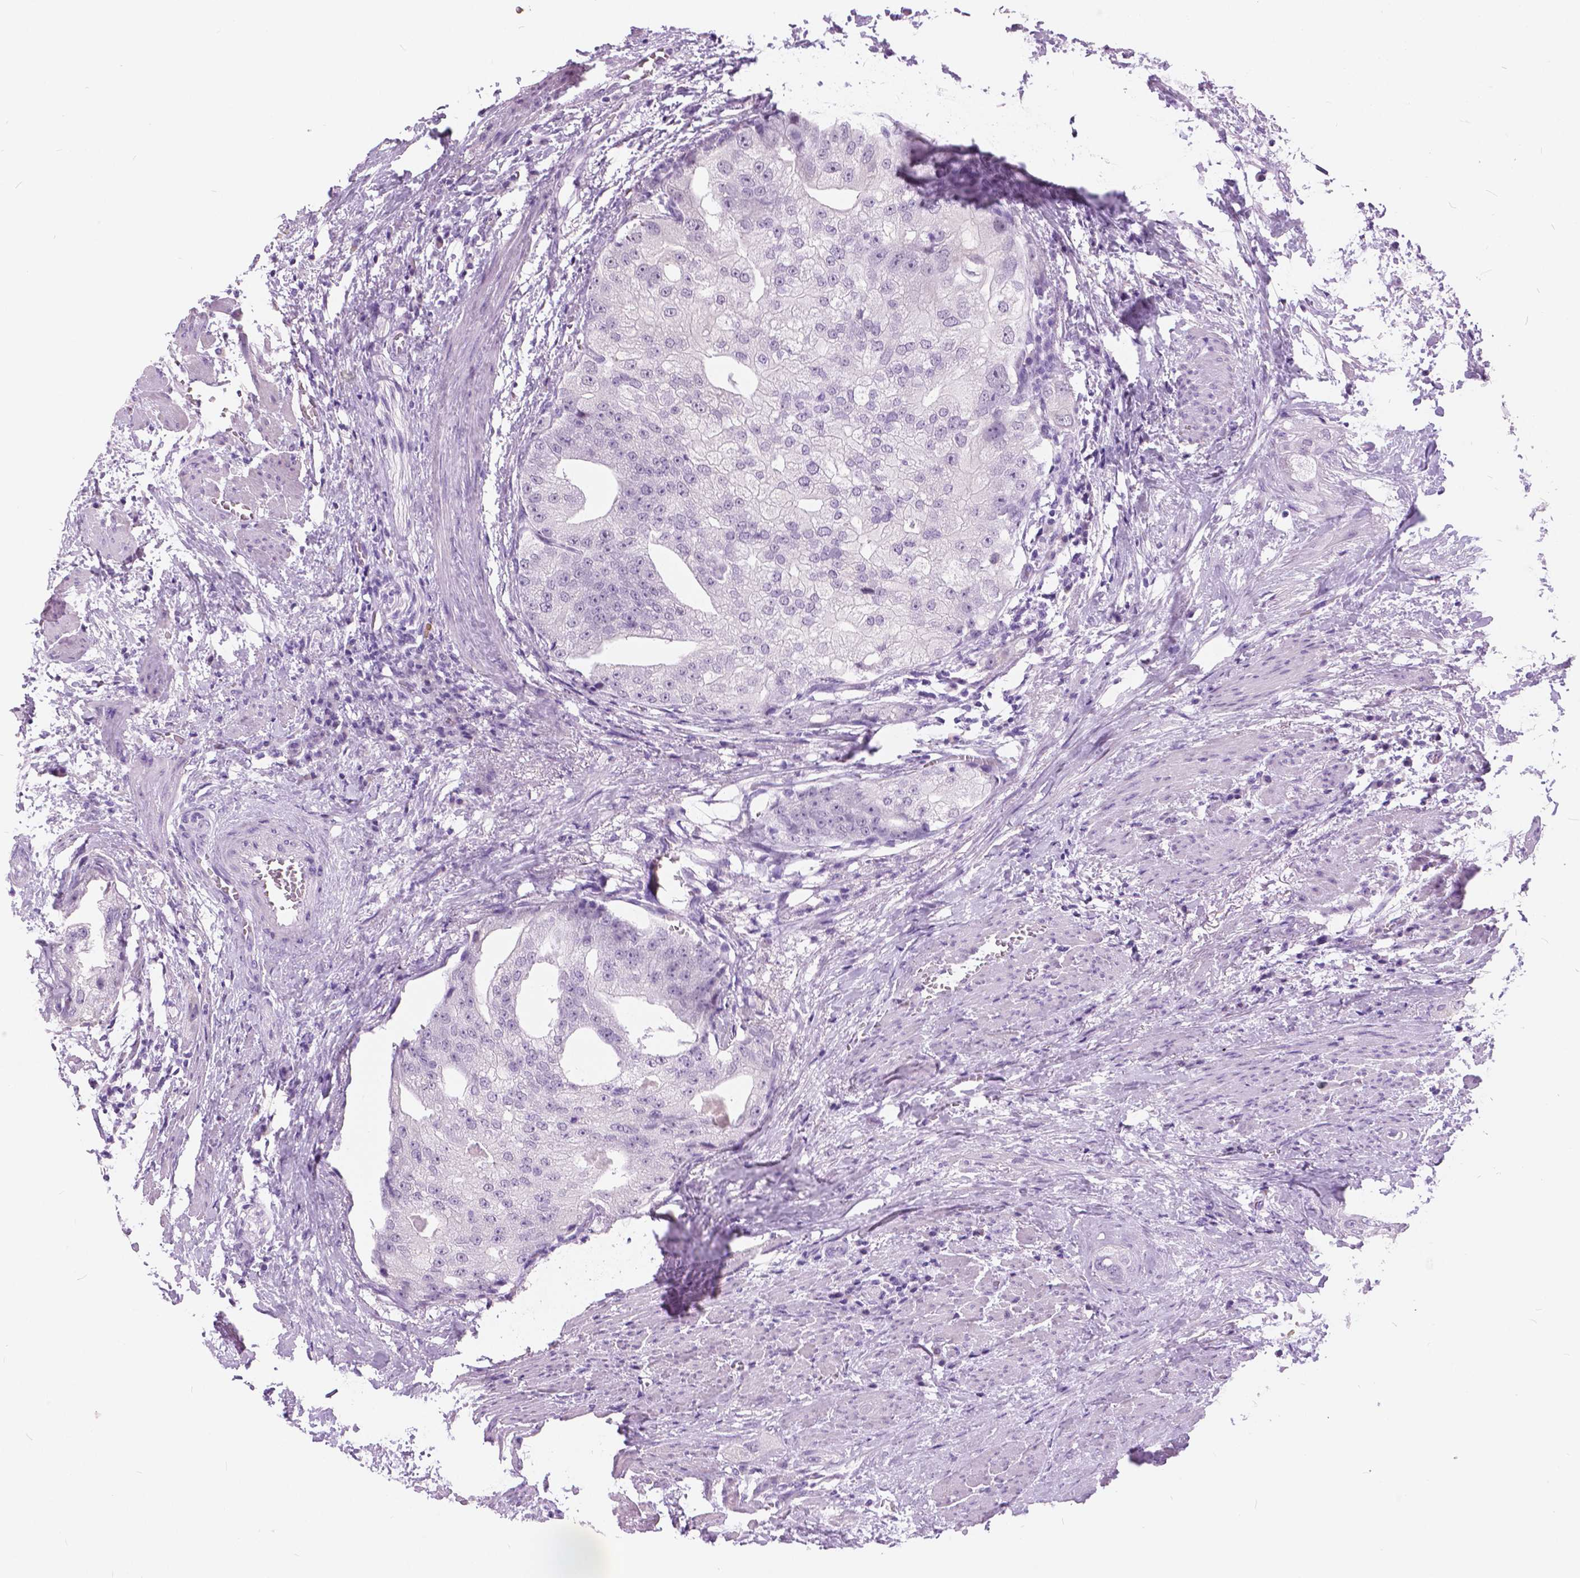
{"staining": {"intensity": "negative", "quantity": "none", "location": "none"}, "tissue": "prostate cancer", "cell_type": "Tumor cells", "image_type": "cancer", "snomed": [{"axis": "morphology", "description": "Adenocarcinoma, High grade"}, {"axis": "topography", "description": "Prostate"}], "caption": "The image exhibits no significant staining in tumor cells of prostate adenocarcinoma (high-grade).", "gene": "MYOM1", "patient": {"sex": "male", "age": 70}}